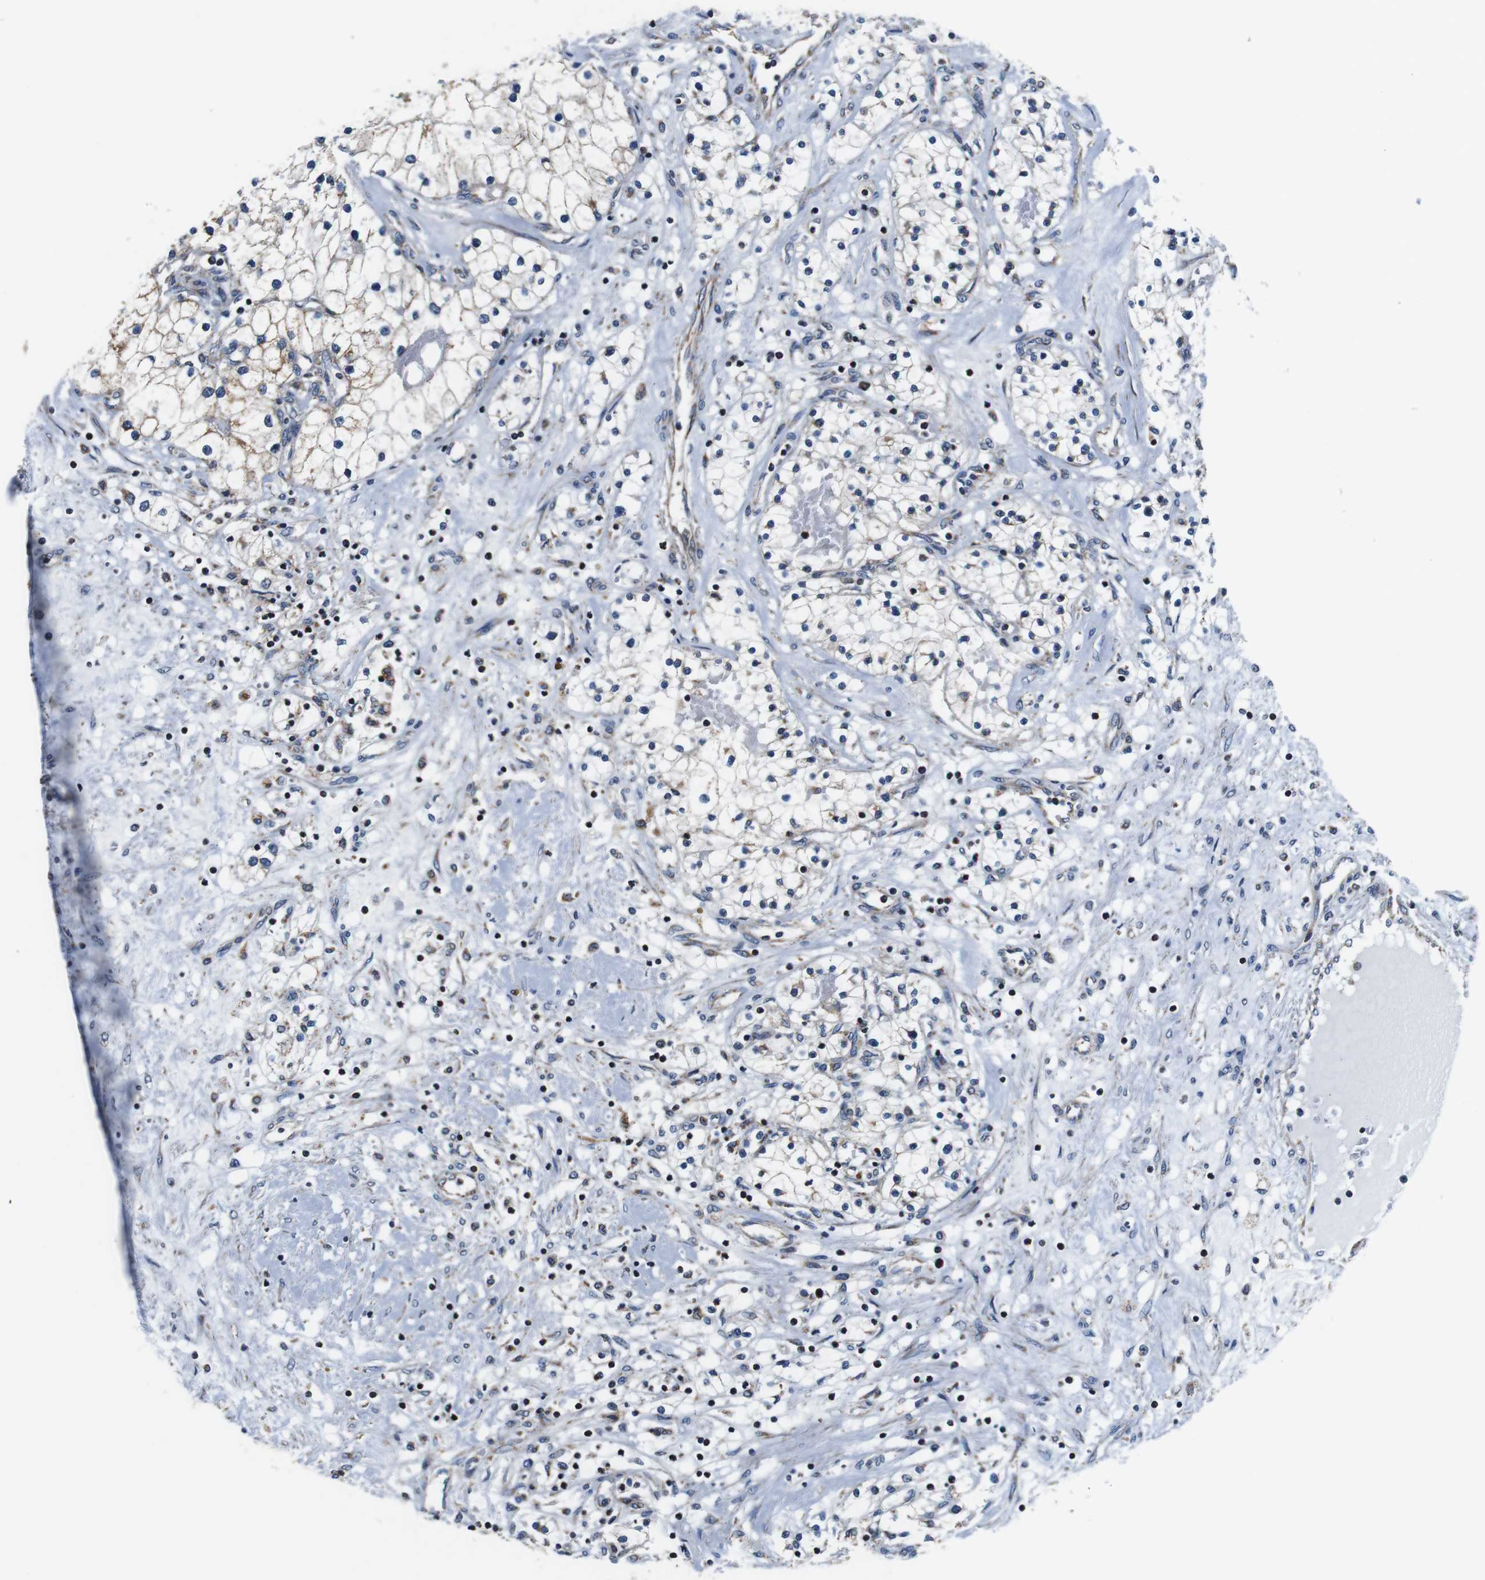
{"staining": {"intensity": "negative", "quantity": "none", "location": "none"}, "tissue": "renal cancer", "cell_type": "Tumor cells", "image_type": "cancer", "snomed": [{"axis": "morphology", "description": "Adenocarcinoma, NOS"}, {"axis": "topography", "description": "Kidney"}], "caption": "Immunohistochemical staining of renal cancer (adenocarcinoma) reveals no significant positivity in tumor cells.", "gene": "LRP4", "patient": {"sex": "male", "age": 68}}